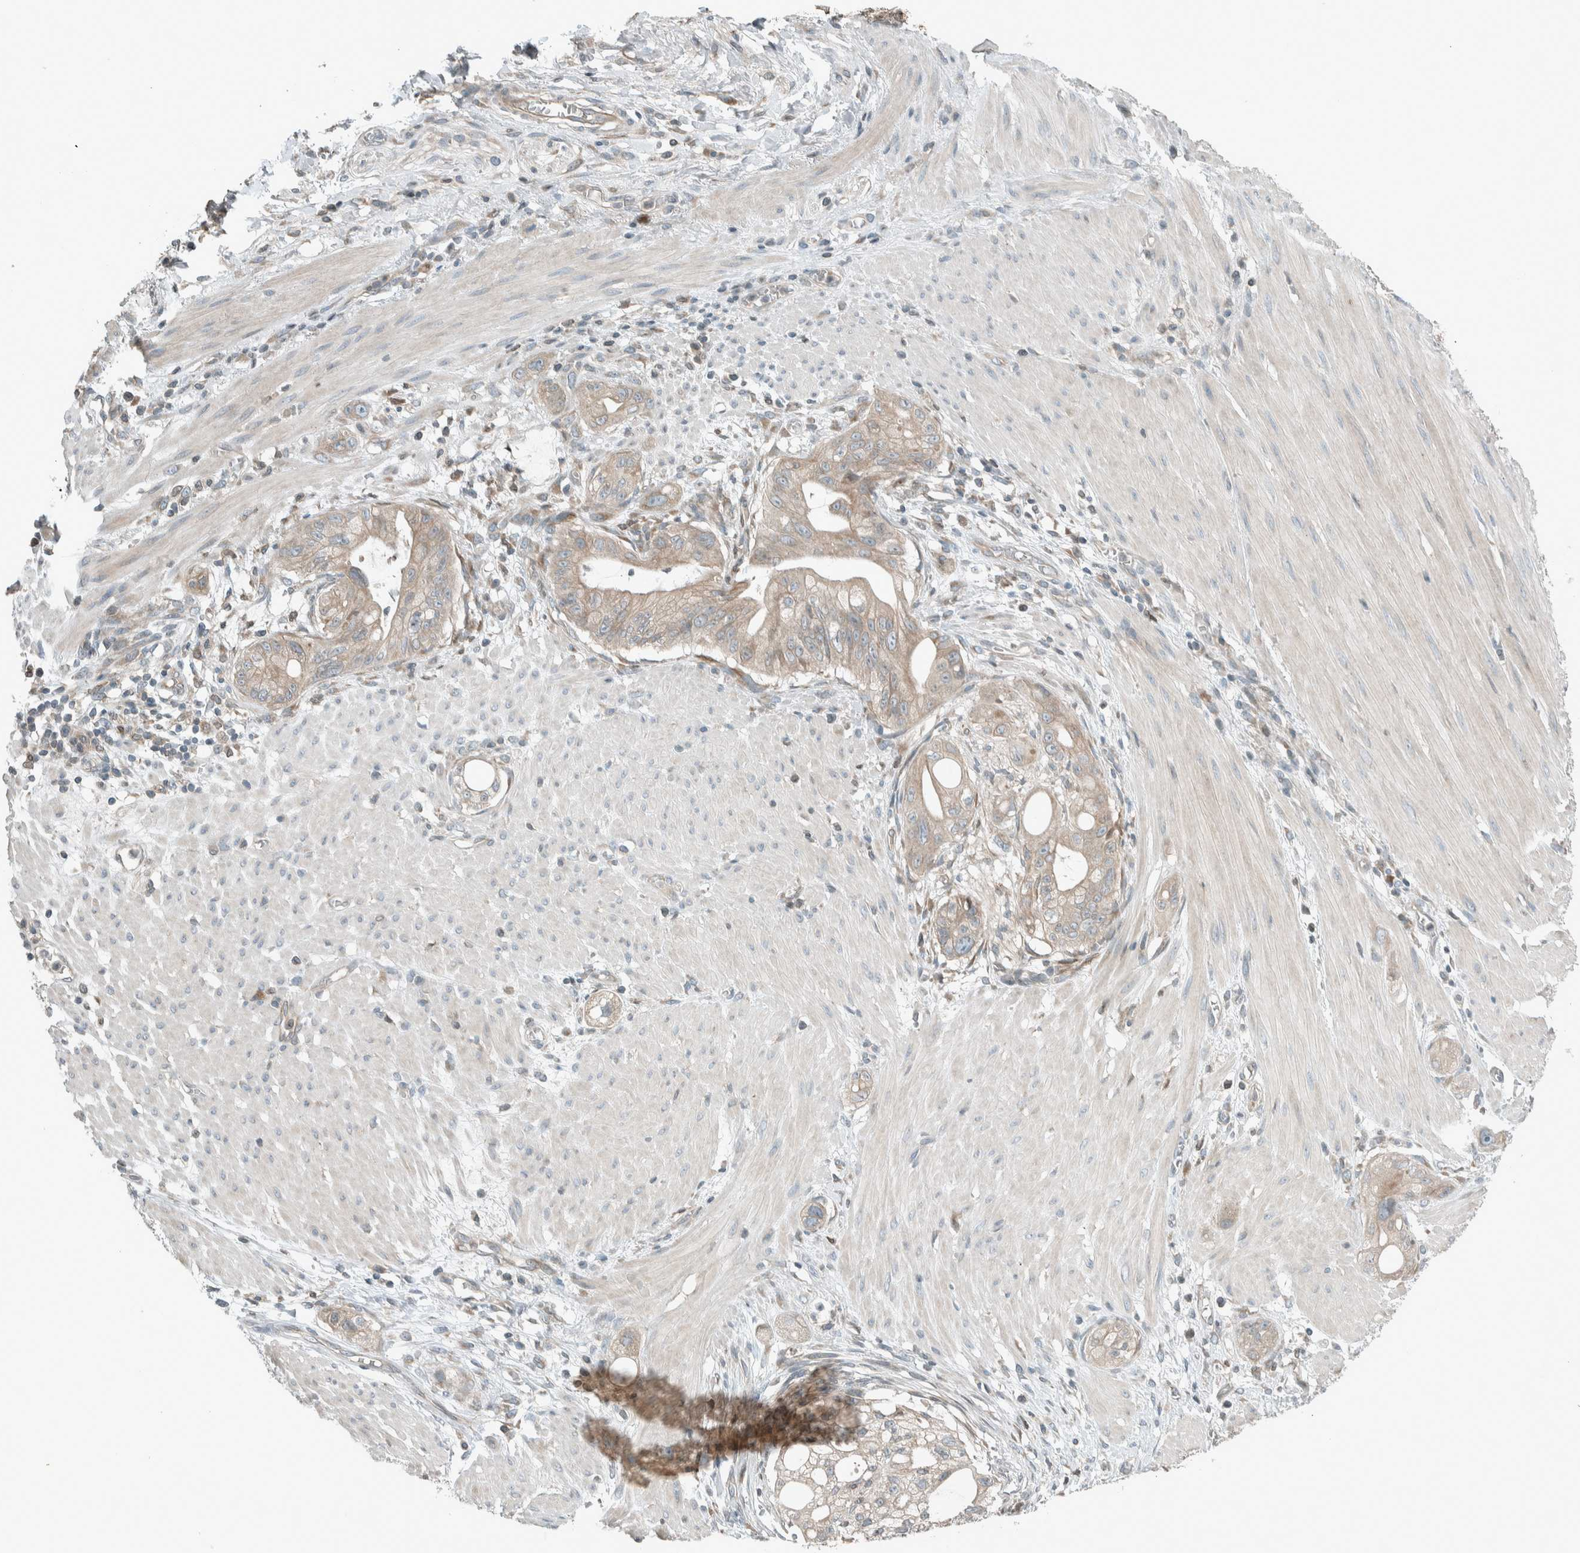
{"staining": {"intensity": "weak", "quantity": "25%-75%", "location": "cytoplasmic/membranous"}, "tissue": "stomach cancer", "cell_type": "Tumor cells", "image_type": "cancer", "snomed": [{"axis": "morphology", "description": "Adenocarcinoma, NOS"}, {"axis": "topography", "description": "Stomach"}, {"axis": "topography", "description": "Stomach, lower"}], "caption": "A photomicrograph showing weak cytoplasmic/membranous positivity in approximately 25%-75% of tumor cells in stomach adenocarcinoma, as visualized by brown immunohistochemical staining.", "gene": "SEL1L", "patient": {"sex": "female", "age": 48}}